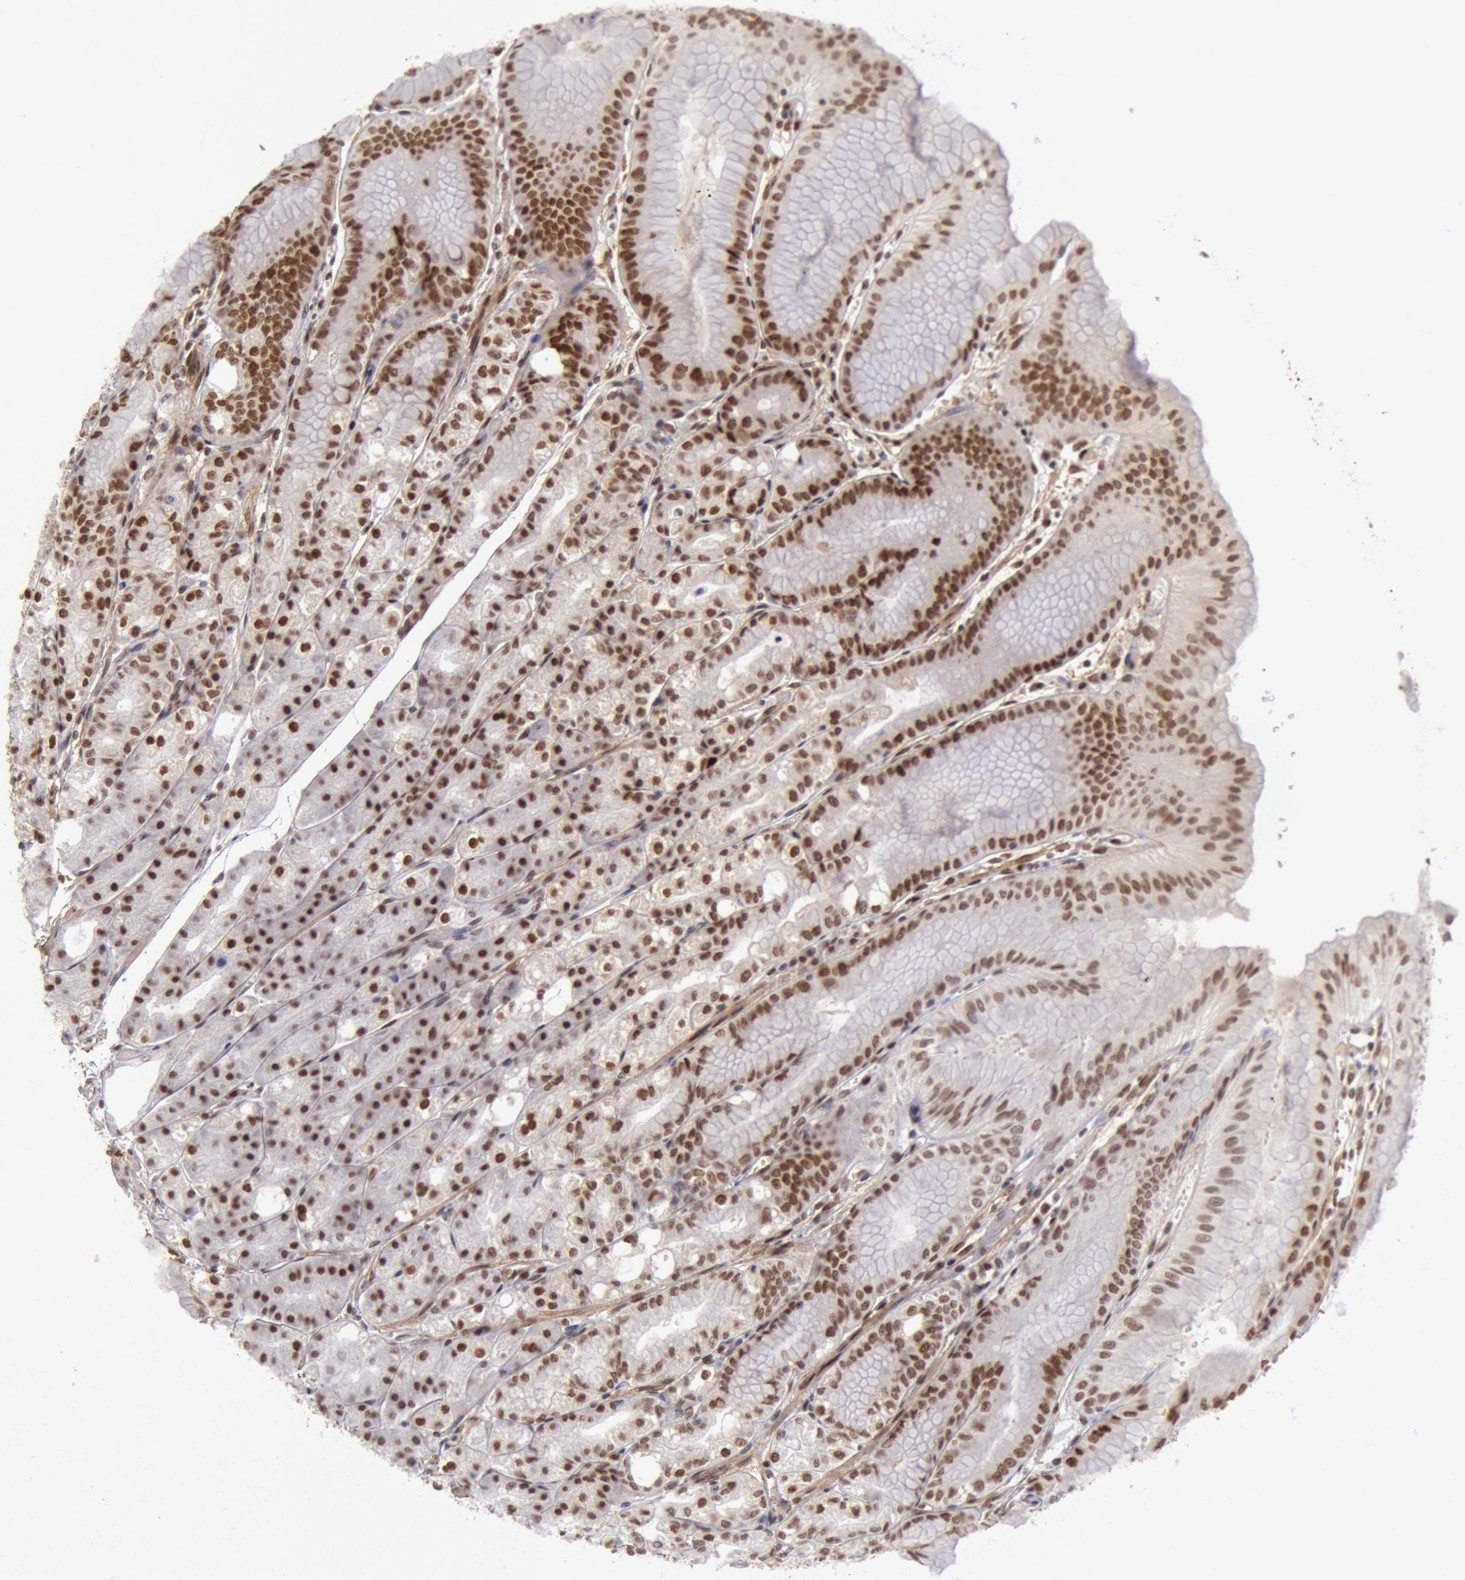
{"staining": {"intensity": "moderate", "quantity": "25%-75%", "location": "nuclear"}, "tissue": "stomach", "cell_type": "Glandular cells", "image_type": "normal", "snomed": [{"axis": "morphology", "description": "Normal tissue, NOS"}, {"axis": "topography", "description": "Stomach, lower"}], "caption": "Brown immunohistochemical staining in unremarkable human stomach displays moderate nuclear positivity in about 25%-75% of glandular cells.", "gene": "CDKN2B", "patient": {"sex": "male", "age": 71}}